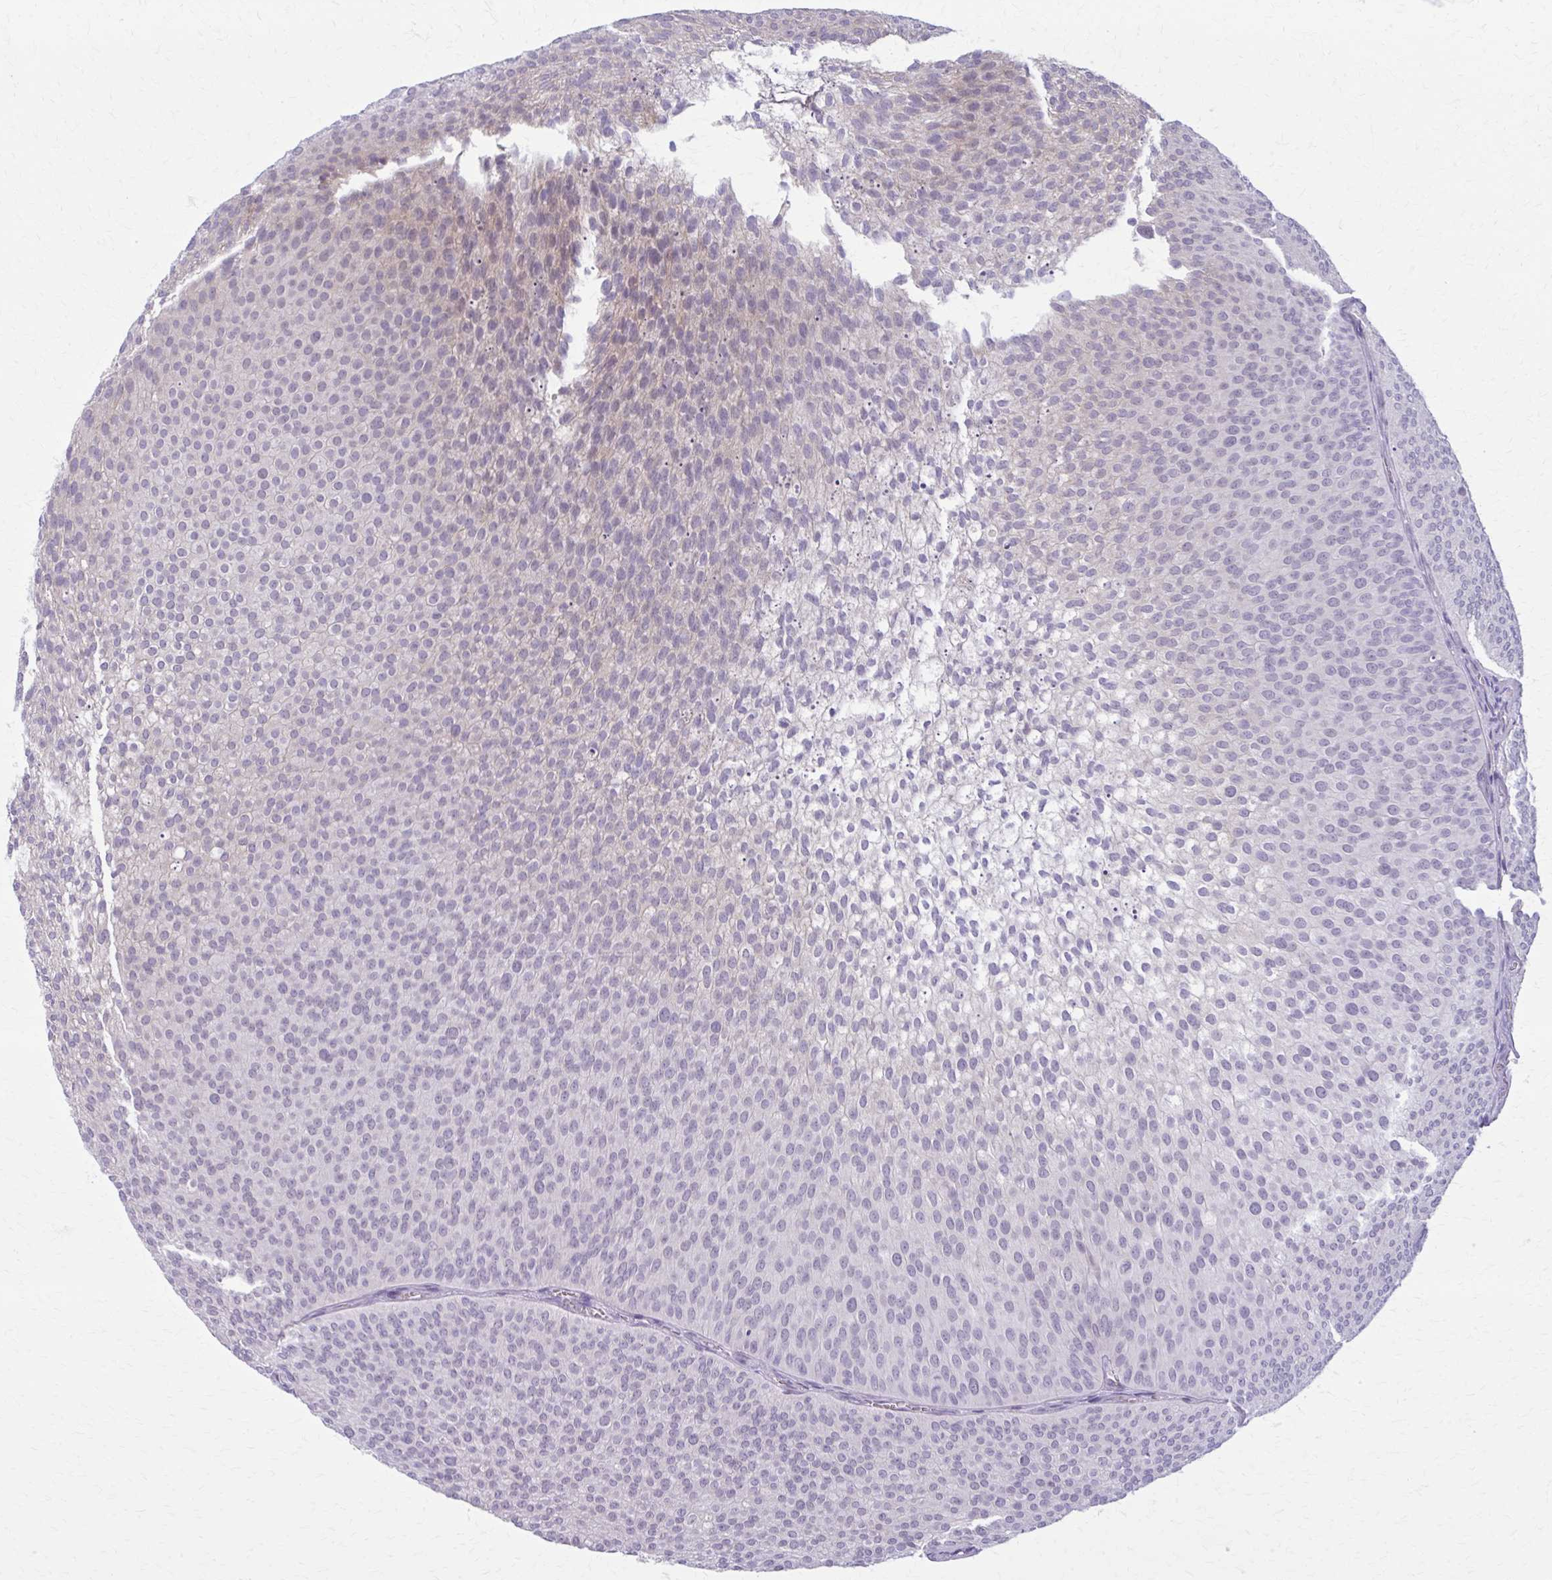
{"staining": {"intensity": "negative", "quantity": "none", "location": "none"}, "tissue": "urothelial cancer", "cell_type": "Tumor cells", "image_type": "cancer", "snomed": [{"axis": "morphology", "description": "Urothelial carcinoma, Low grade"}, {"axis": "topography", "description": "Urinary bladder"}], "caption": "Micrograph shows no significant protein expression in tumor cells of urothelial carcinoma (low-grade).", "gene": "NUMBL", "patient": {"sex": "male", "age": 91}}